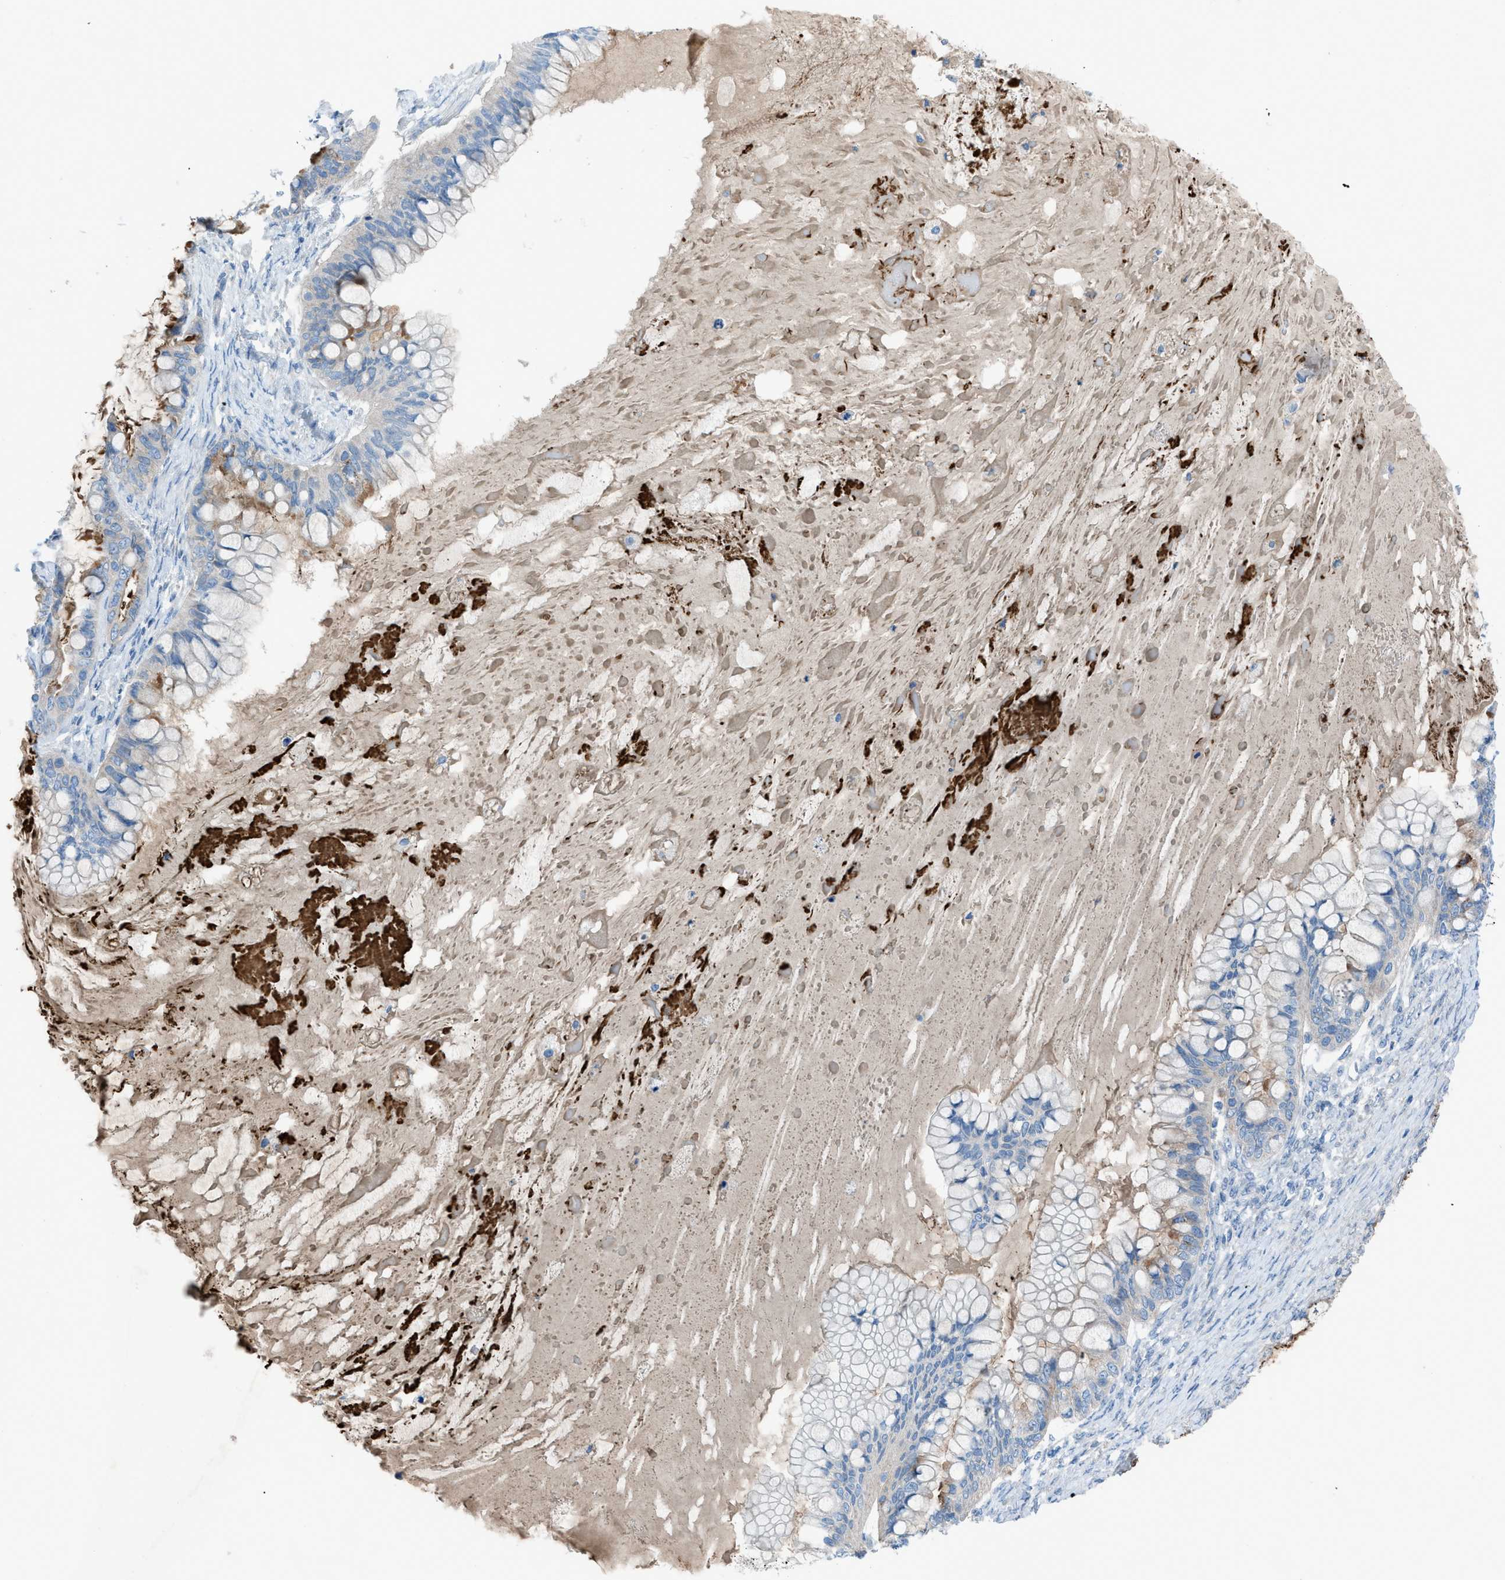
{"staining": {"intensity": "moderate", "quantity": "25%-75%", "location": "cytoplasmic/membranous"}, "tissue": "ovarian cancer", "cell_type": "Tumor cells", "image_type": "cancer", "snomed": [{"axis": "morphology", "description": "Cystadenocarcinoma, mucinous, NOS"}, {"axis": "topography", "description": "Ovary"}], "caption": "Moderate cytoplasmic/membranous expression is present in approximately 25%-75% of tumor cells in ovarian mucinous cystadenocarcinoma.", "gene": "C5AR2", "patient": {"sex": "female", "age": 80}}